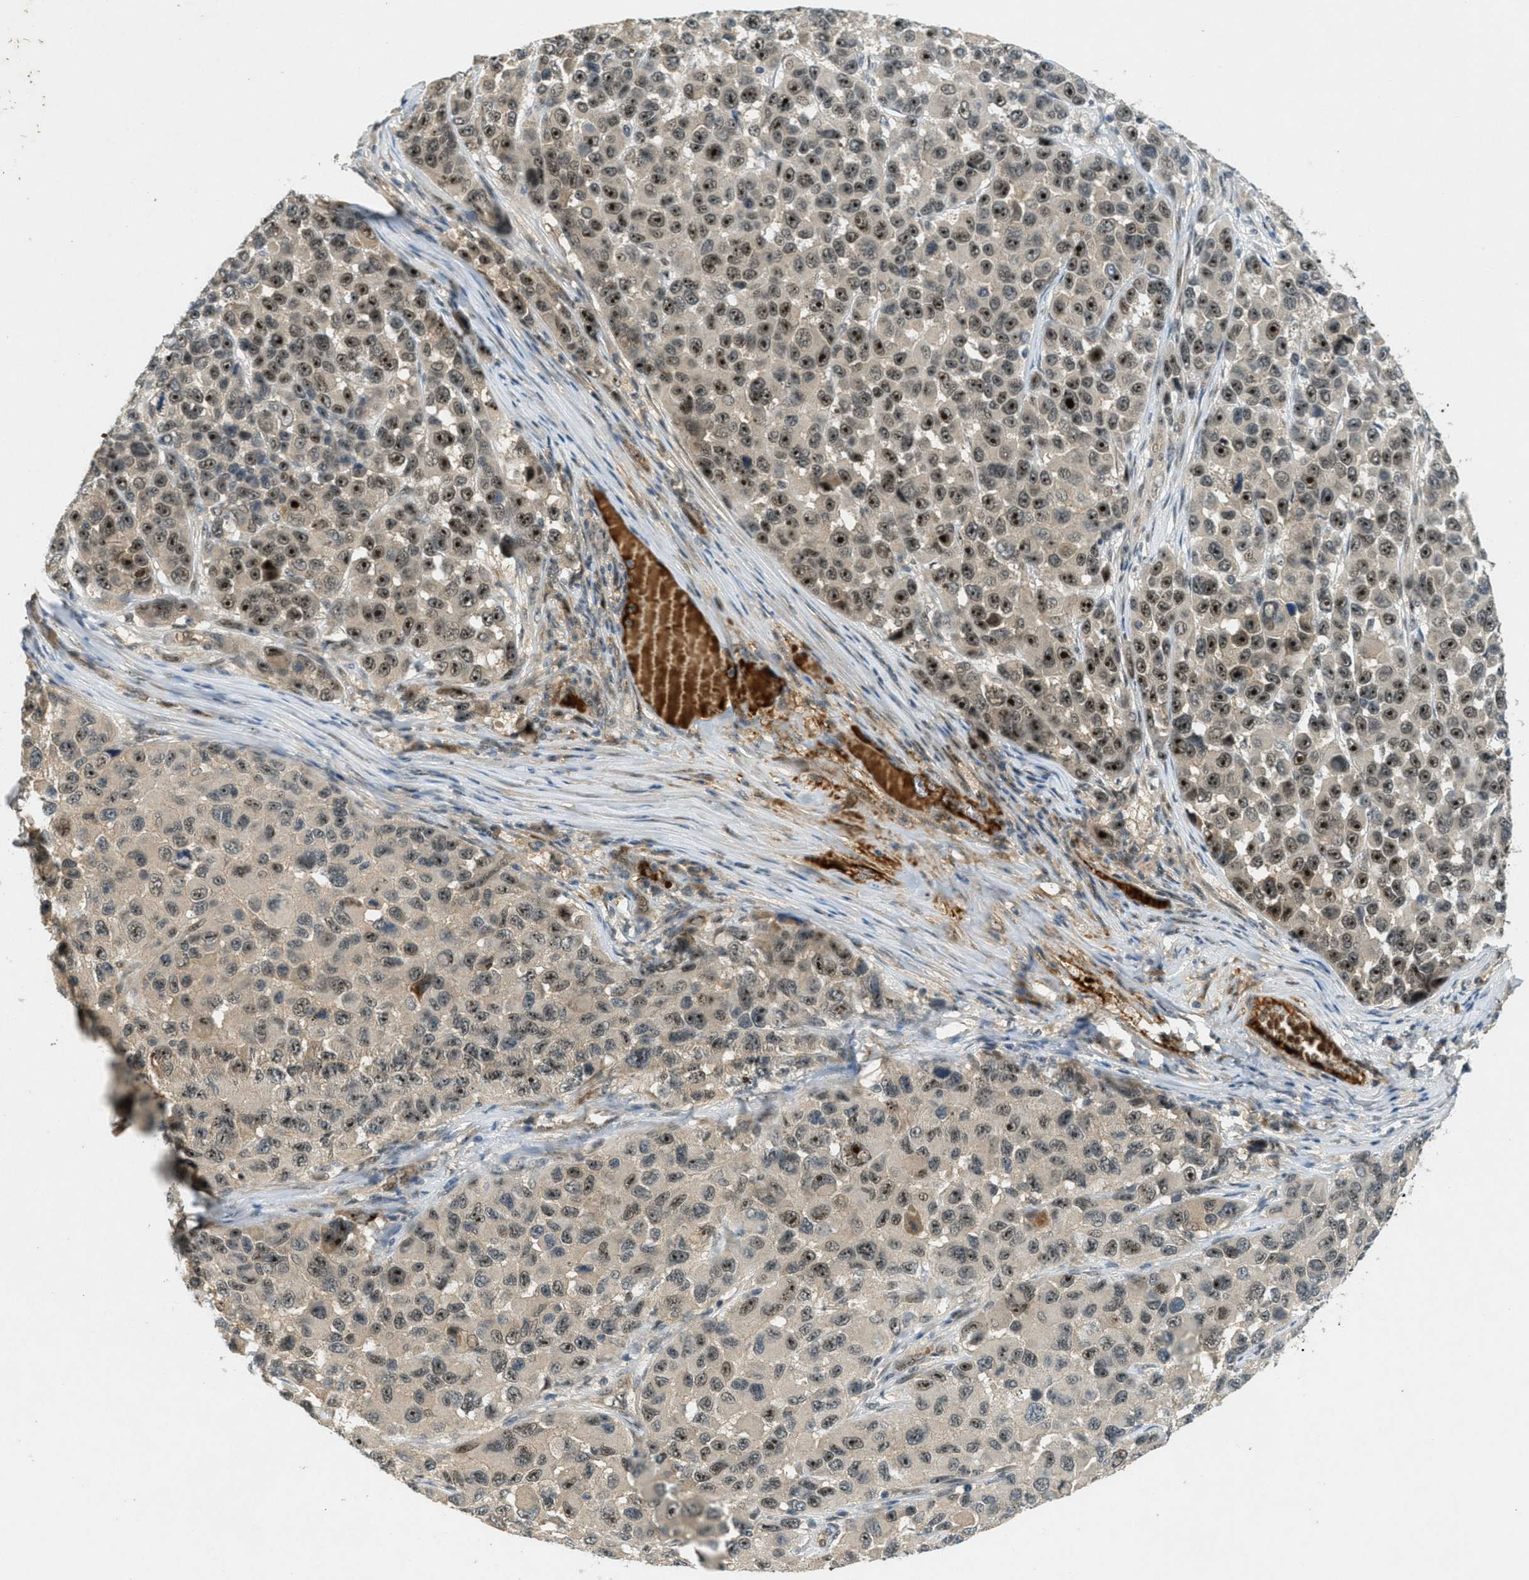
{"staining": {"intensity": "moderate", "quantity": ">75%", "location": "nuclear"}, "tissue": "melanoma", "cell_type": "Tumor cells", "image_type": "cancer", "snomed": [{"axis": "morphology", "description": "Malignant melanoma, NOS"}, {"axis": "topography", "description": "Skin"}], "caption": "IHC (DAB) staining of human melanoma exhibits moderate nuclear protein staining in approximately >75% of tumor cells. The protein is stained brown, and the nuclei are stained in blue (DAB (3,3'-diaminobenzidine) IHC with brightfield microscopy, high magnification).", "gene": "STK11", "patient": {"sex": "male", "age": 53}}